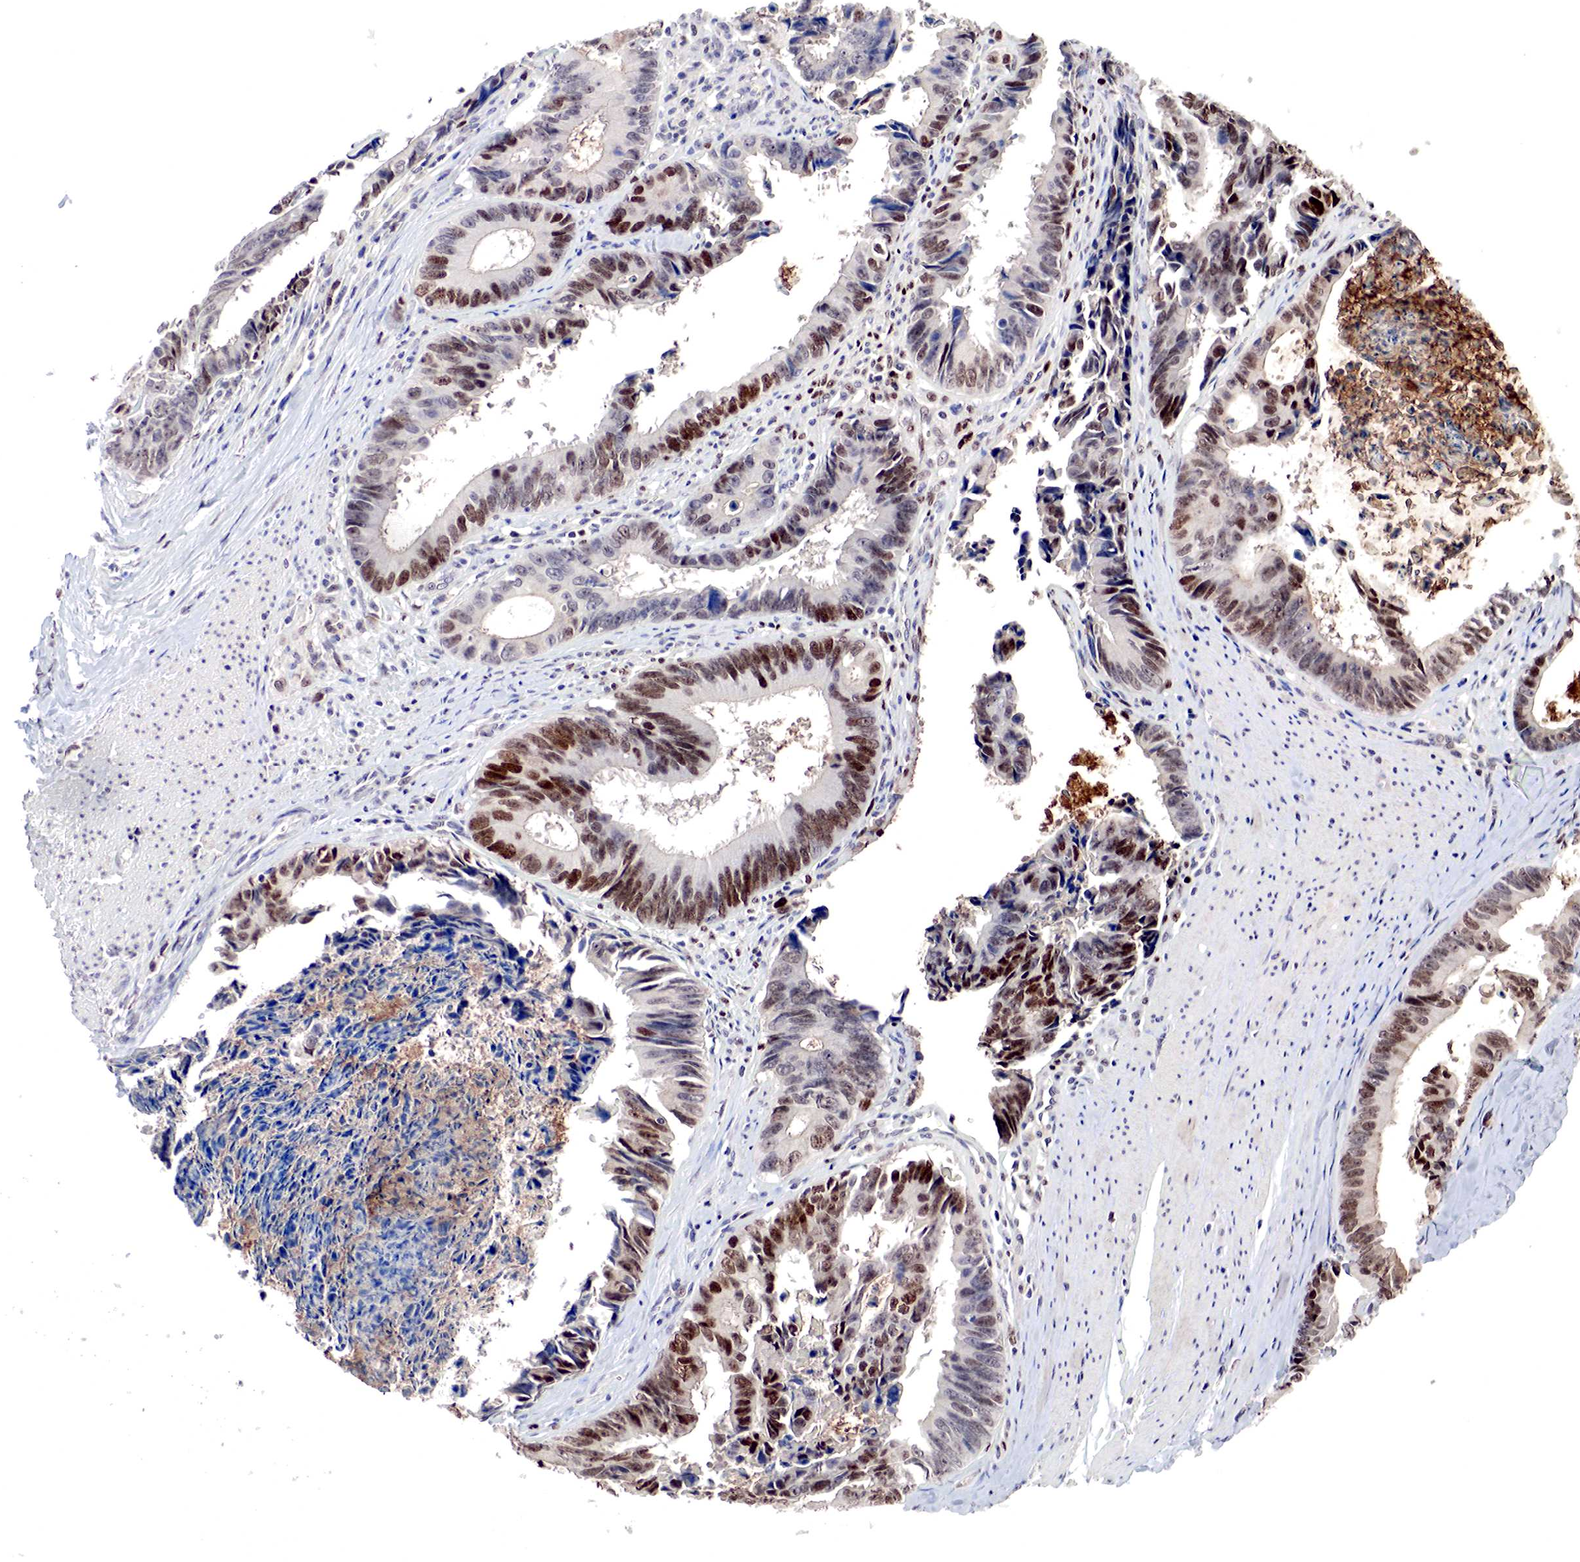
{"staining": {"intensity": "strong", "quantity": ">75%", "location": "nuclear"}, "tissue": "colorectal cancer", "cell_type": "Tumor cells", "image_type": "cancer", "snomed": [{"axis": "morphology", "description": "Adenocarcinoma, NOS"}, {"axis": "topography", "description": "Rectum"}], "caption": "The immunohistochemical stain shows strong nuclear staining in tumor cells of colorectal cancer tissue. Ihc stains the protein in brown and the nuclei are stained blue.", "gene": "DACH2", "patient": {"sex": "female", "age": 98}}